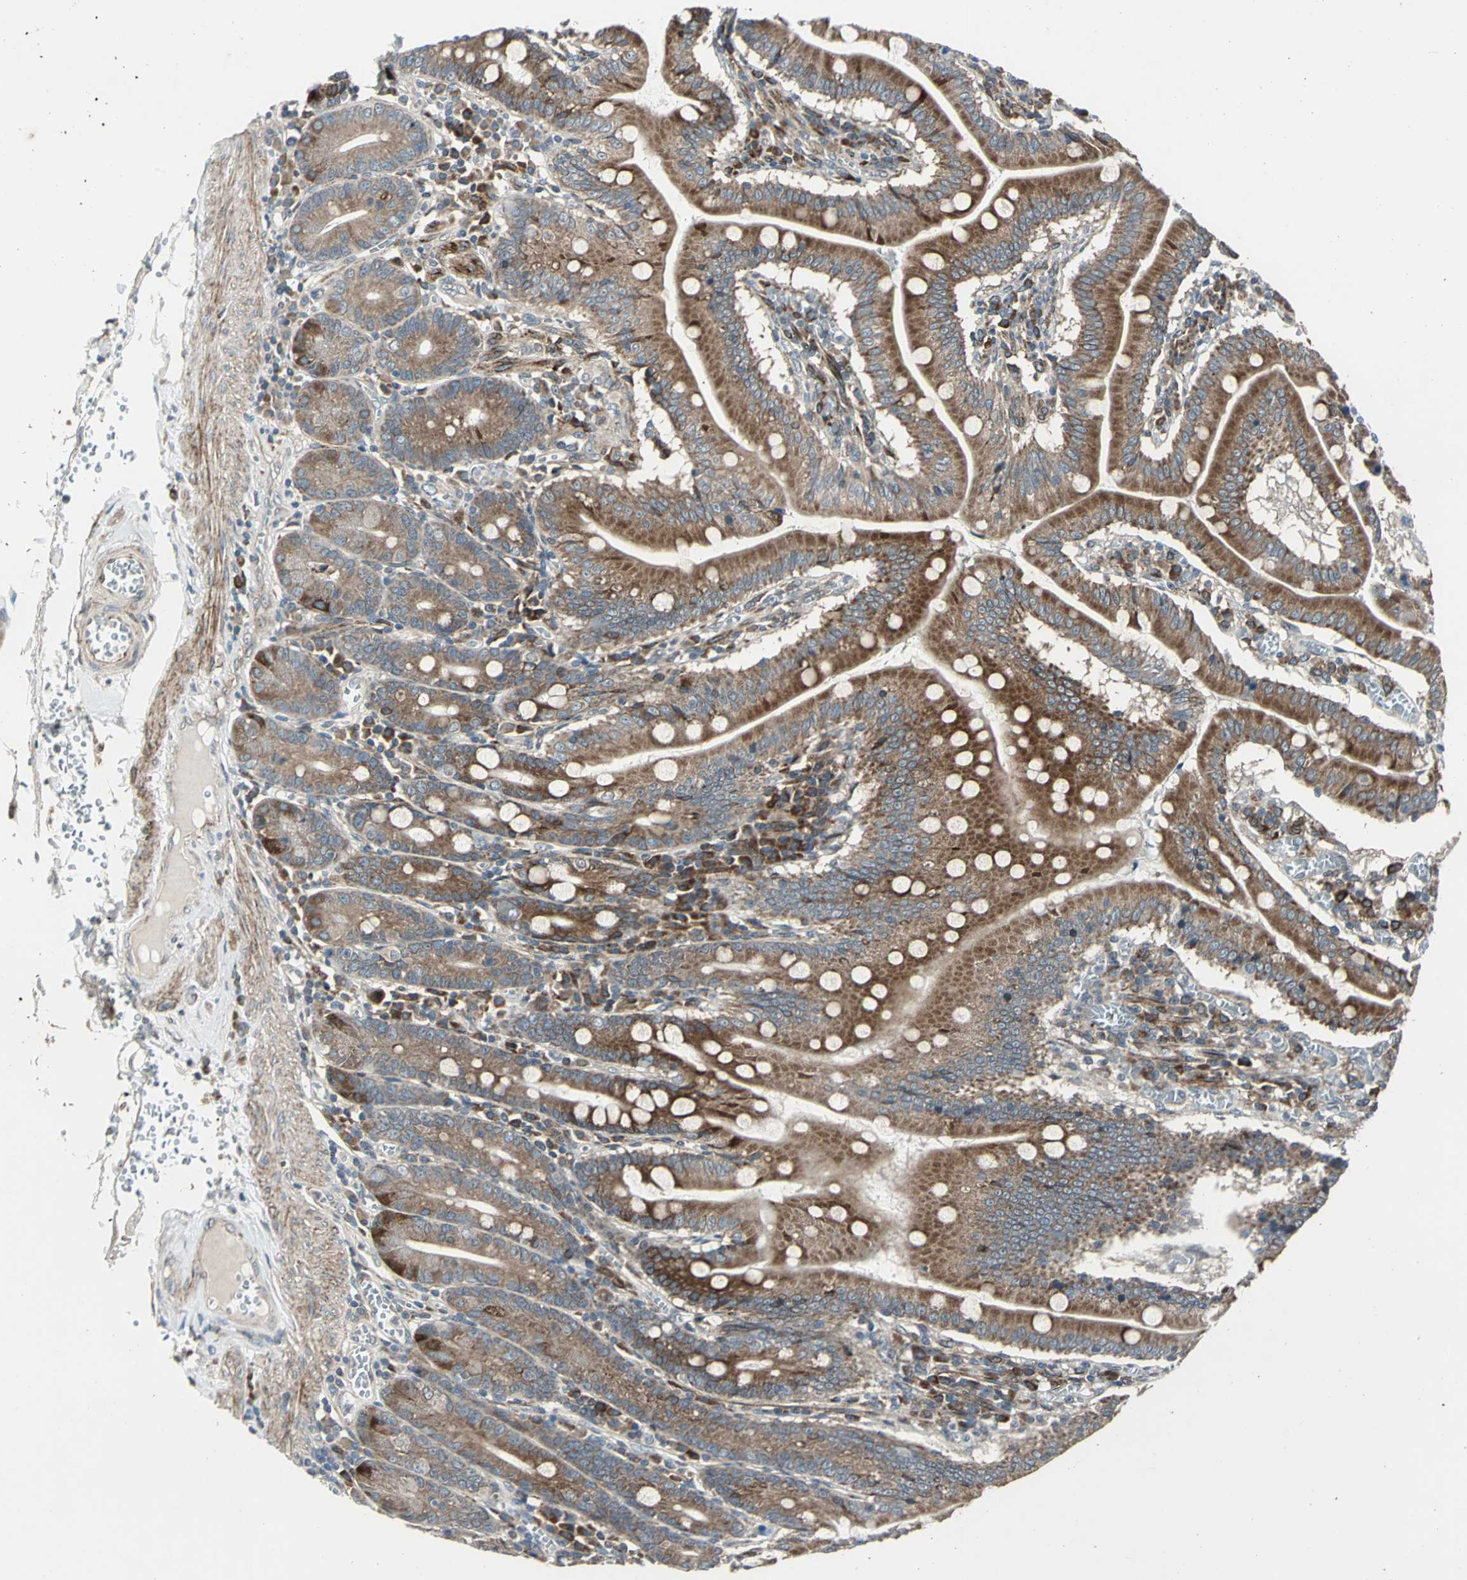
{"staining": {"intensity": "strong", "quantity": ">75%", "location": "cytoplasmic/membranous"}, "tissue": "small intestine", "cell_type": "Glandular cells", "image_type": "normal", "snomed": [{"axis": "morphology", "description": "Normal tissue, NOS"}, {"axis": "topography", "description": "Small intestine"}], "caption": "A high-resolution histopathology image shows immunohistochemistry staining of normal small intestine, which displays strong cytoplasmic/membranous positivity in approximately >75% of glandular cells.", "gene": "HTATIP2", "patient": {"sex": "male", "age": 71}}